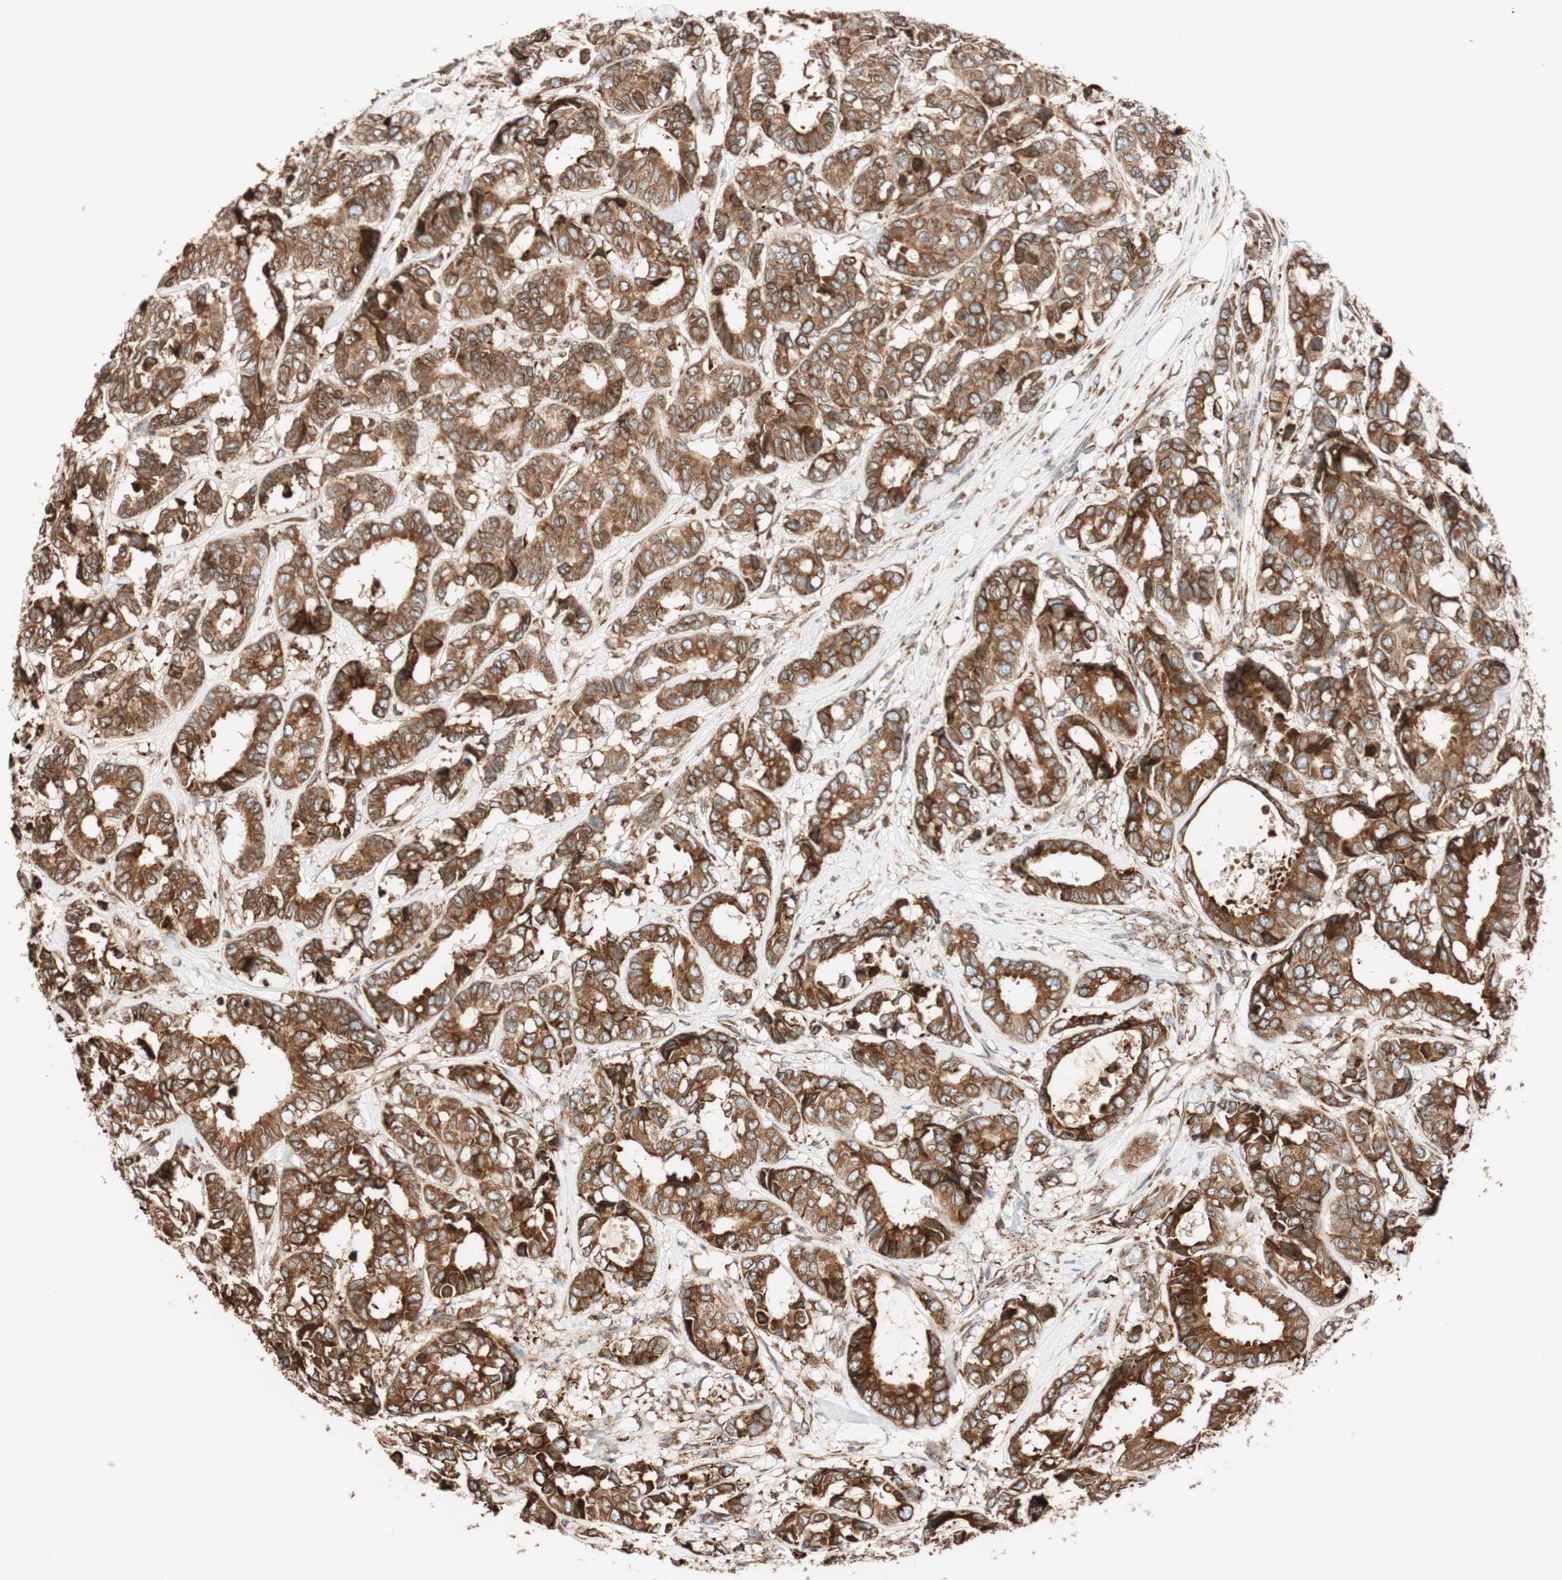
{"staining": {"intensity": "strong", "quantity": ">75%", "location": "cytoplasmic/membranous"}, "tissue": "breast cancer", "cell_type": "Tumor cells", "image_type": "cancer", "snomed": [{"axis": "morphology", "description": "Duct carcinoma"}, {"axis": "topography", "description": "Breast"}], "caption": "Immunohistochemical staining of breast invasive ductal carcinoma shows strong cytoplasmic/membranous protein staining in approximately >75% of tumor cells.", "gene": "PRKCSH", "patient": {"sex": "female", "age": 87}}